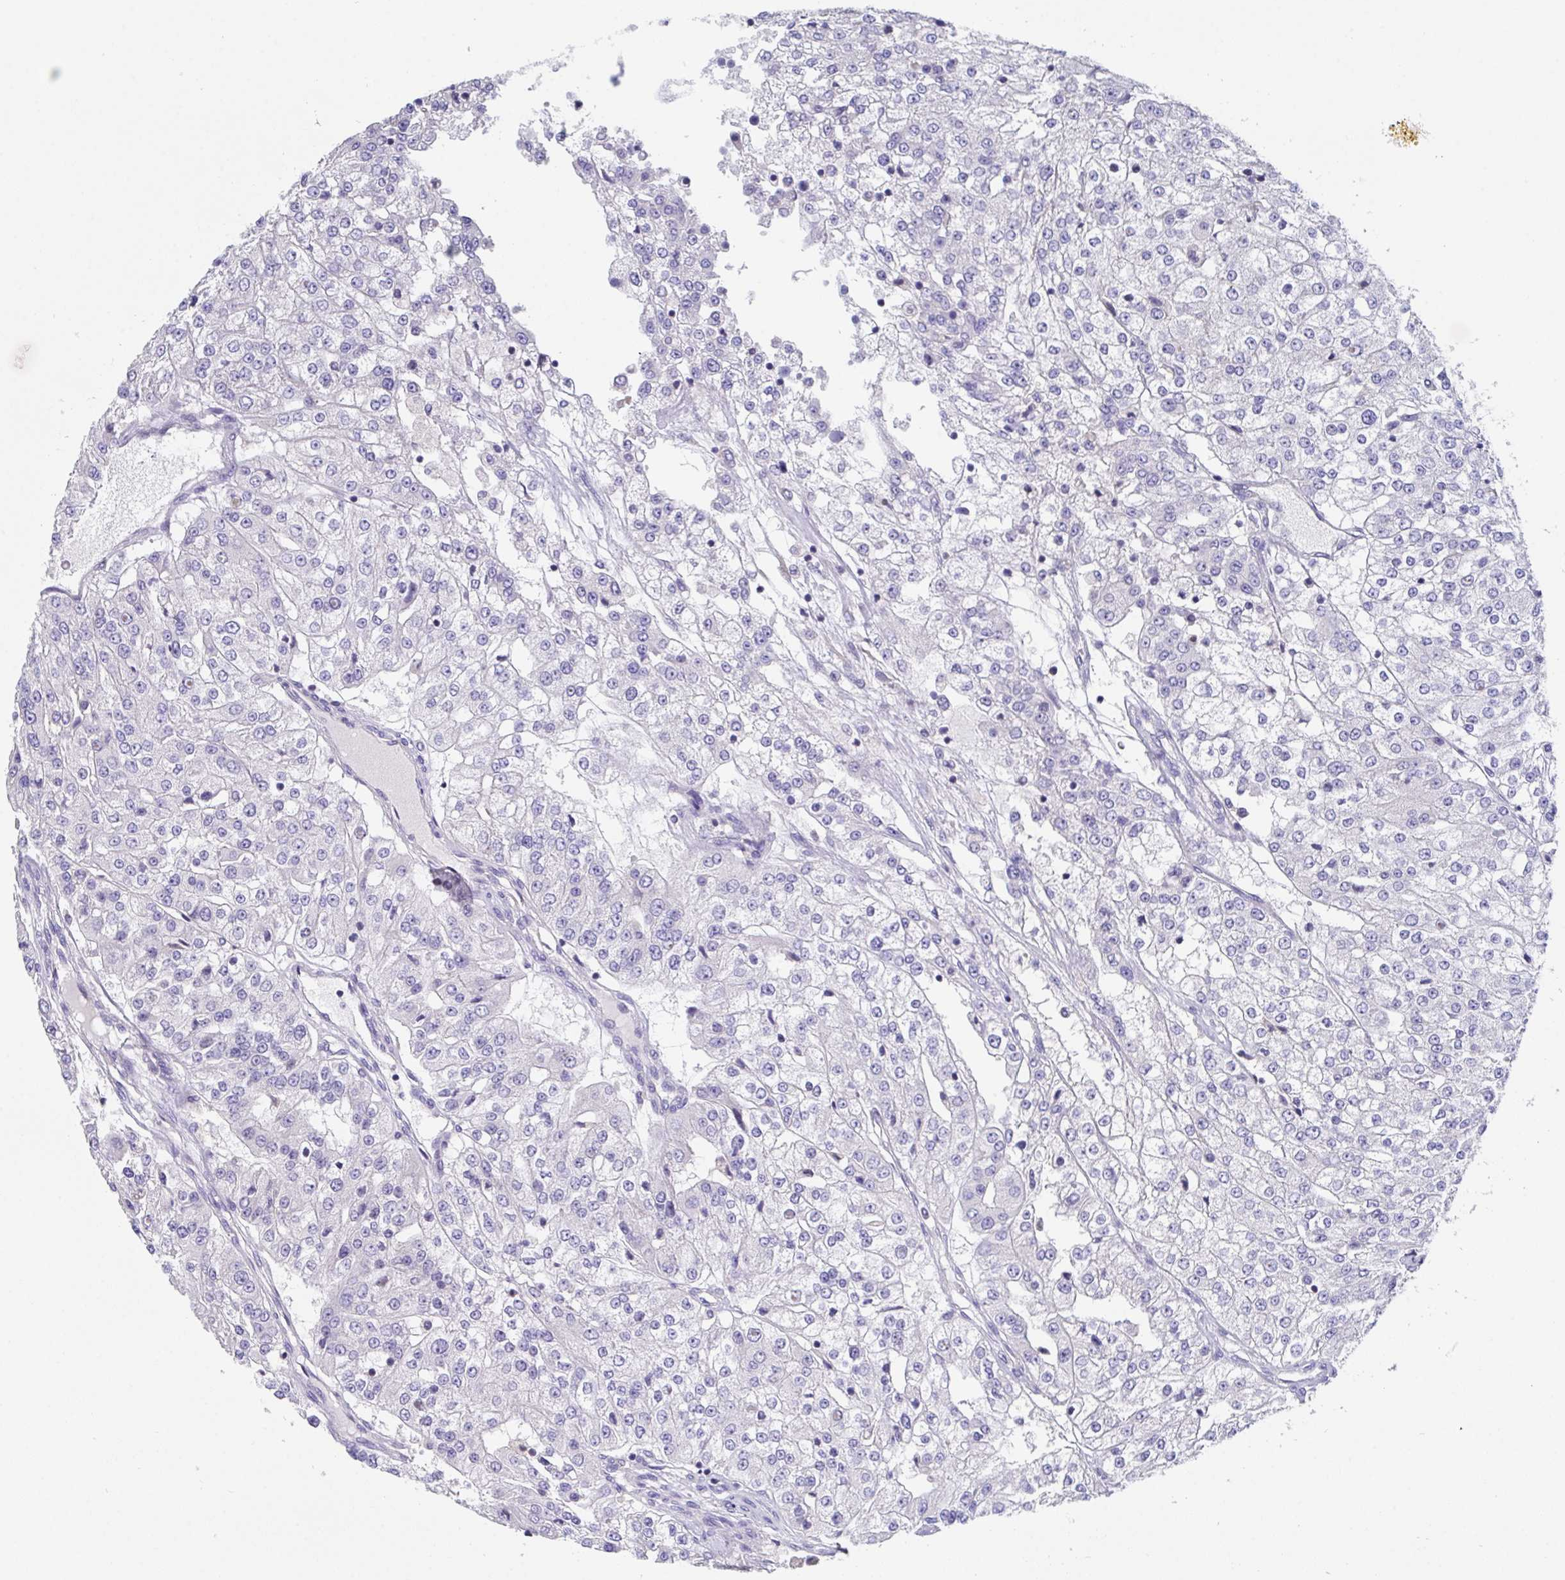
{"staining": {"intensity": "negative", "quantity": "none", "location": "none"}, "tissue": "renal cancer", "cell_type": "Tumor cells", "image_type": "cancer", "snomed": [{"axis": "morphology", "description": "Adenocarcinoma, NOS"}, {"axis": "topography", "description": "Kidney"}], "caption": "Immunohistochemistry (IHC) image of neoplastic tissue: human renal cancer stained with DAB shows no significant protein staining in tumor cells. Brightfield microscopy of immunohistochemistry (IHC) stained with DAB (brown) and hematoxylin (blue), captured at high magnification.", "gene": "LRRC58", "patient": {"sex": "female", "age": 63}}